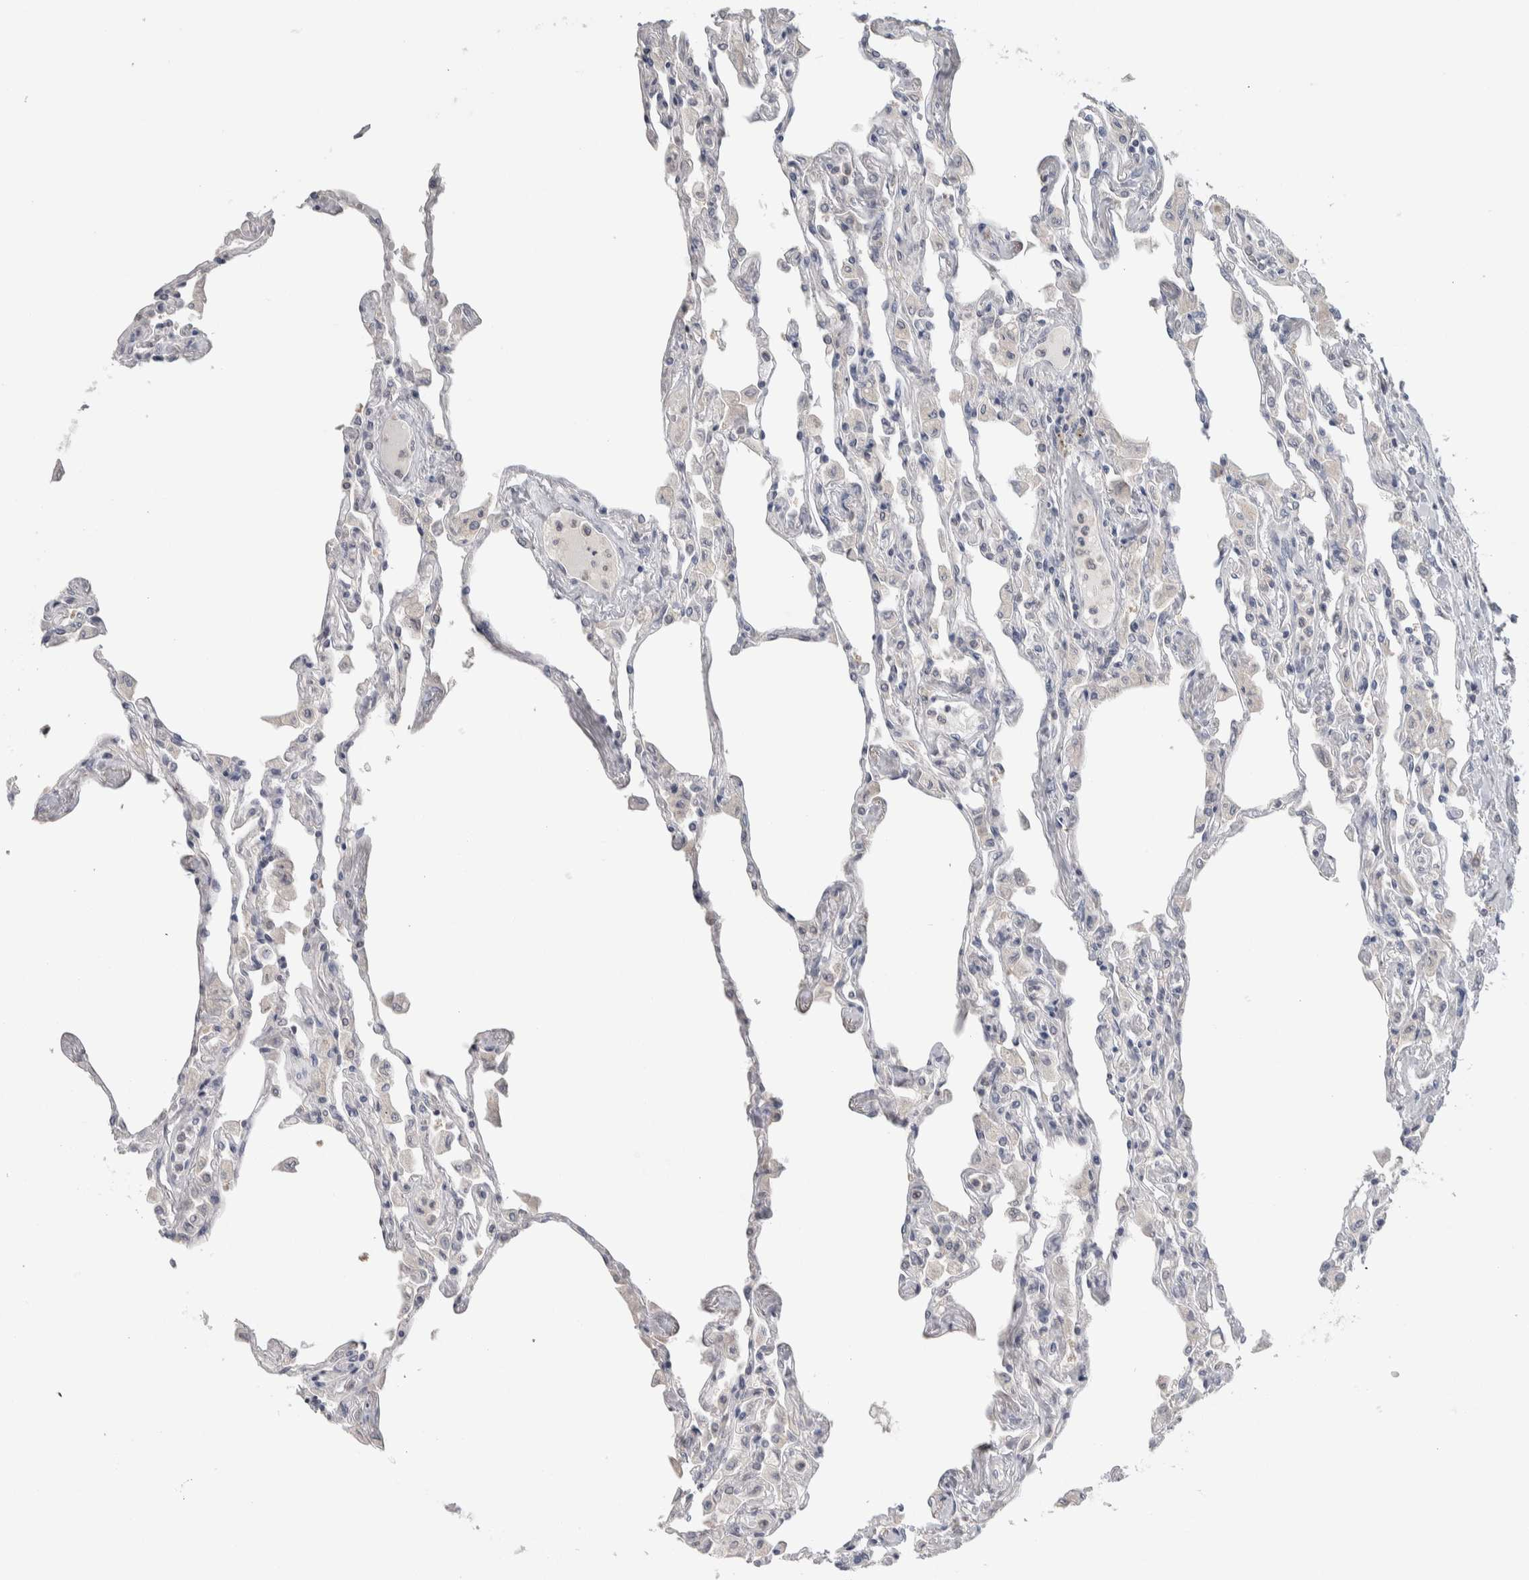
{"staining": {"intensity": "moderate", "quantity": "<25%", "location": "cytoplasmic/membranous"}, "tissue": "lung", "cell_type": "Alveolar cells", "image_type": "normal", "snomed": [{"axis": "morphology", "description": "Normal tissue, NOS"}, {"axis": "topography", "description": "Bronchus"}, {"axis": "topography", "description": "Lung"}], "caption": "Immunohistochemical staining of normal human lung reveals moderate cytoplasmic/membranous protein positivity in approximately <25% of alveolar cells. (DAB IHC, brown staining for protein, blue staining for nuclei).", "gene": "HTATIP2", "patient": {"sex": "female", "age": 49}}